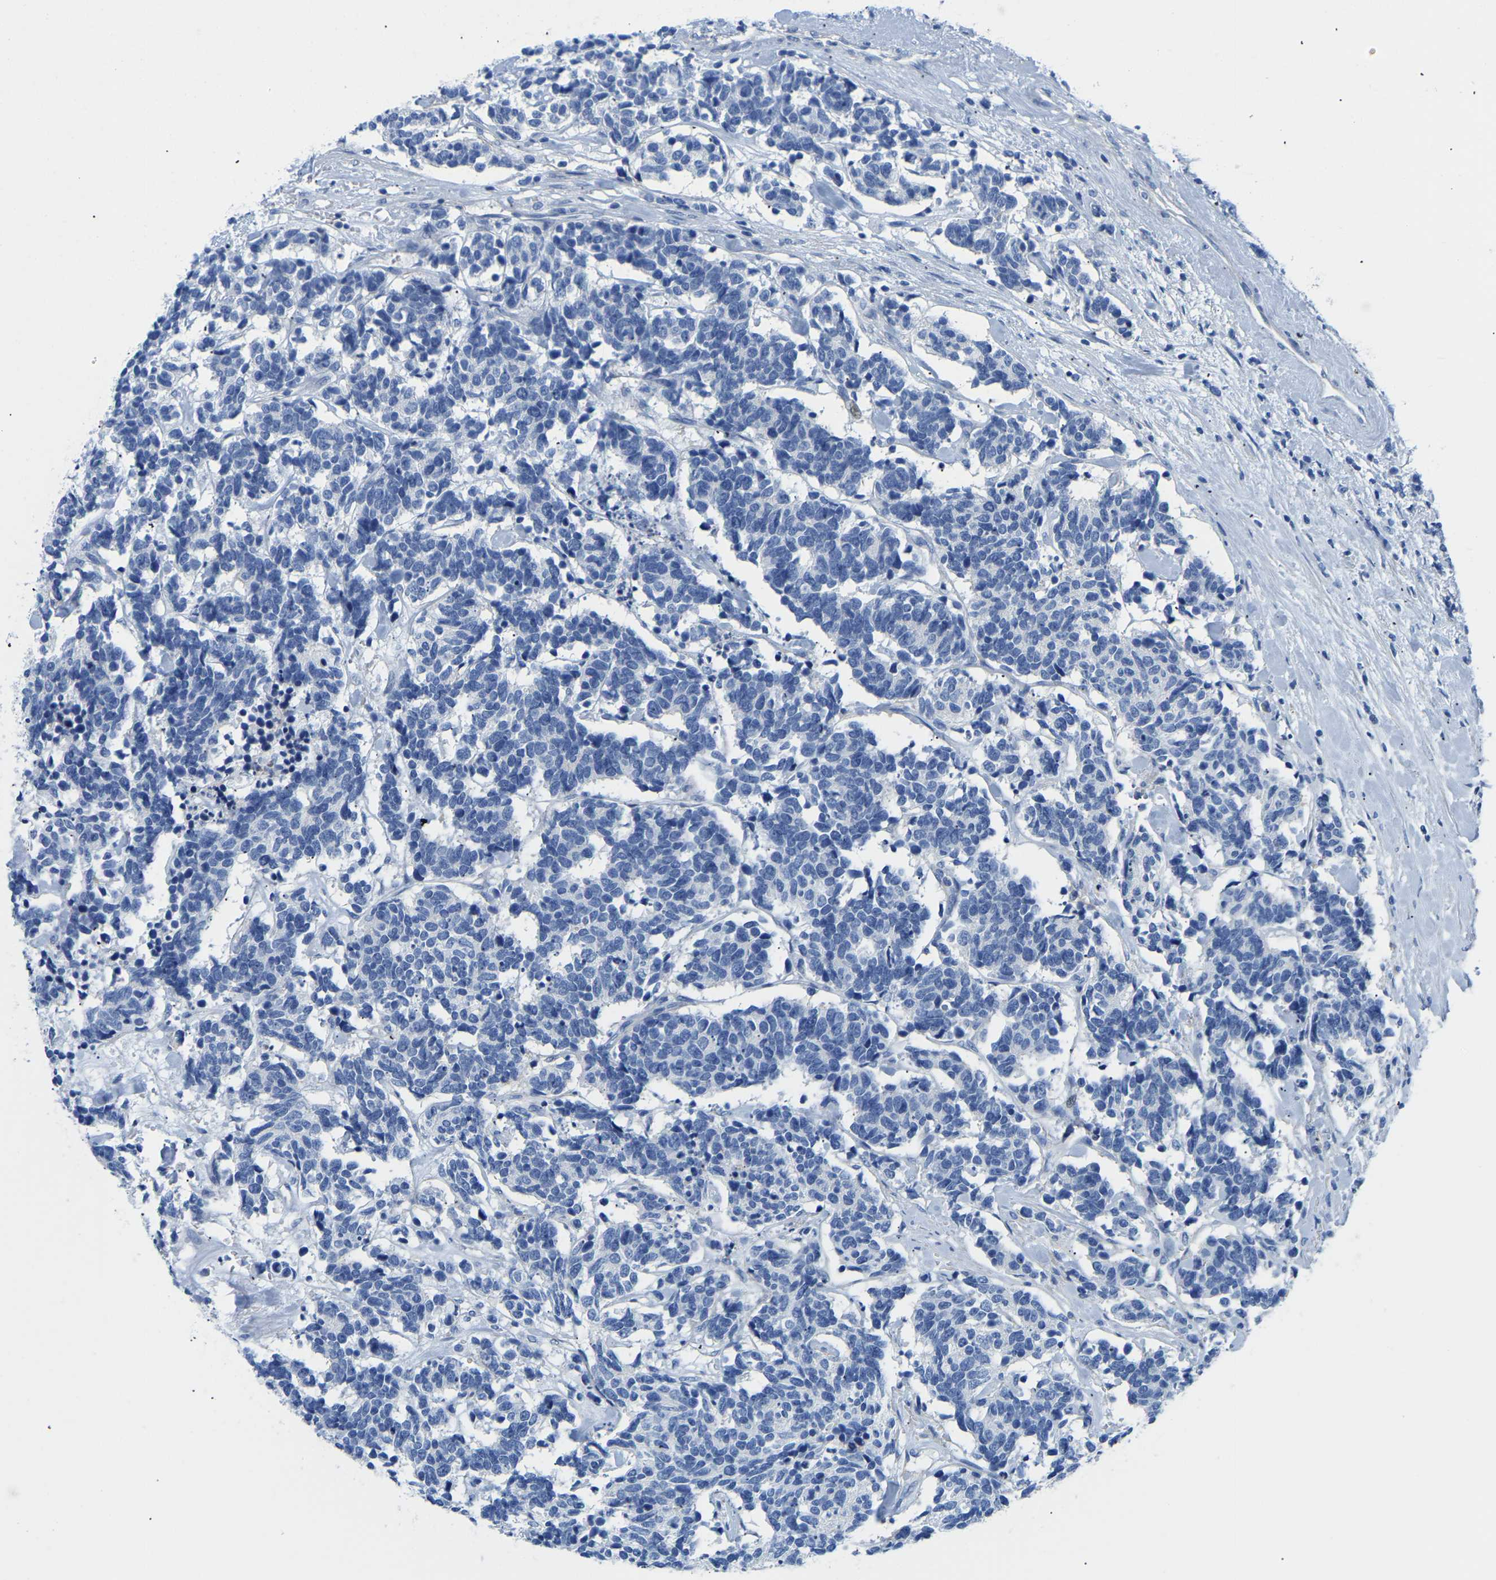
{"staining": {"intensity": "negative", "quantity": "none", "location": "none"}, "tissue": "carcinoid", "cell_type": "Tumor cells", "image_type": "cancer", "snomed": [{"axis": "morphology", "description": "Carcinoma, NOS"}, {"axis": "morphology", "description": "Carcinoid, malignant, NOS"}, {"axis": "topography", "description": "Urinary bladder"}], "caption": "Immunohistochemical staining of carcinoma demonstrates no significant positivity in tumor cells.", "gene": "UPK3A", "patient": {"sex": "male", "age": 57}}